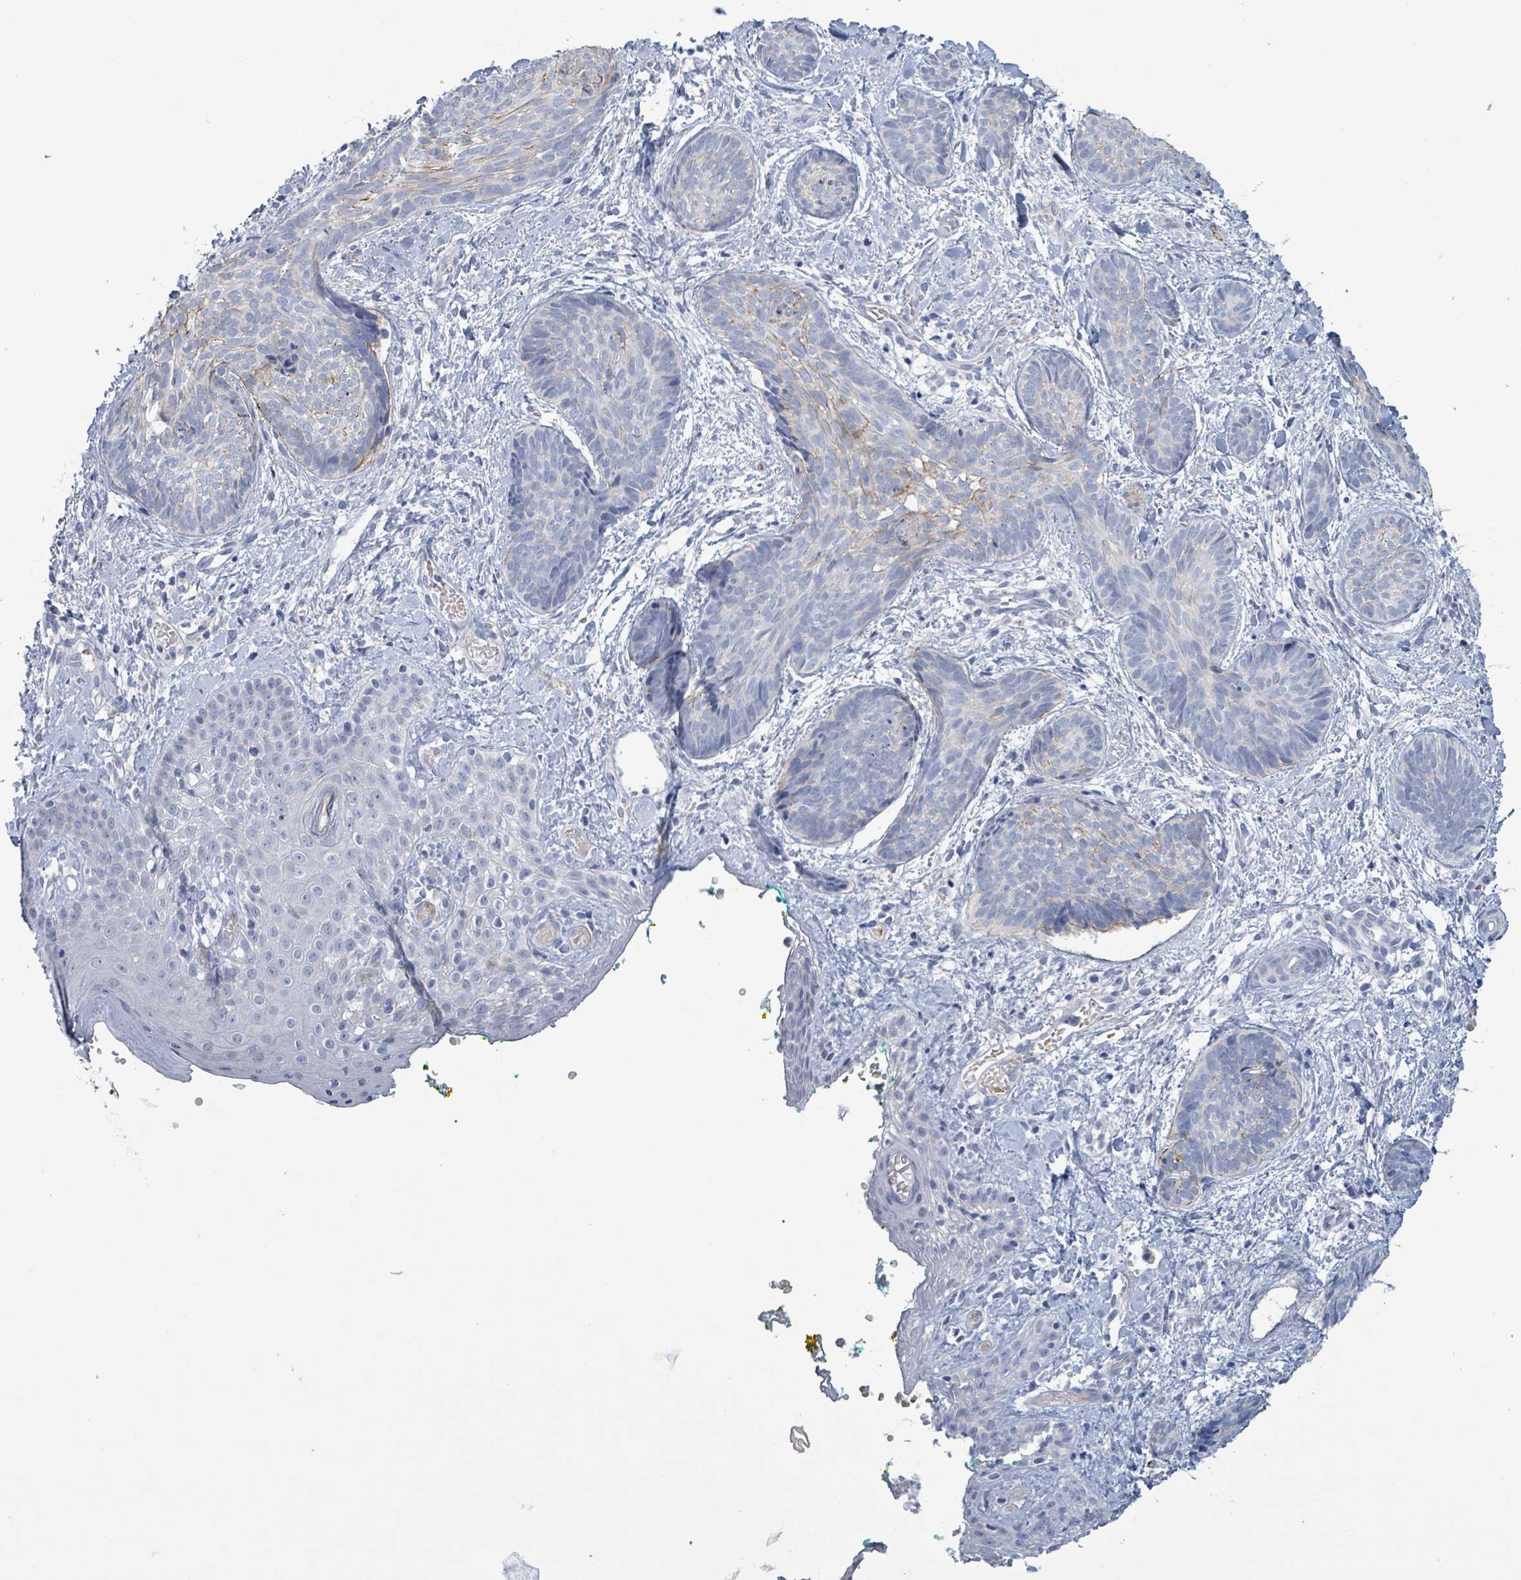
{"staining": {"intensity": "negative", "quantity": "none", "location": "none"}, "tissue": "skin cancer", "cell_type": "Tumor cells", "image_type": "cancer", "snomed": [{"axis": "morphology", "description": "Basal cell carcinoma"}, {"axis": "topography", "description": "Skin"}], "caption": "A high-resolution photomicrograph shows immunohistochemistry (IHC) staining of basal cell carcinoma (skin), which displays no significant positivity in tumor cells. (Brightfield microscopy of DAB (3,3'-diaminobenzidine) immunohistochemistry (IHC) at high magnification).", "gene": "PKLR", "patient": {"sex": "female", "age": 81}}